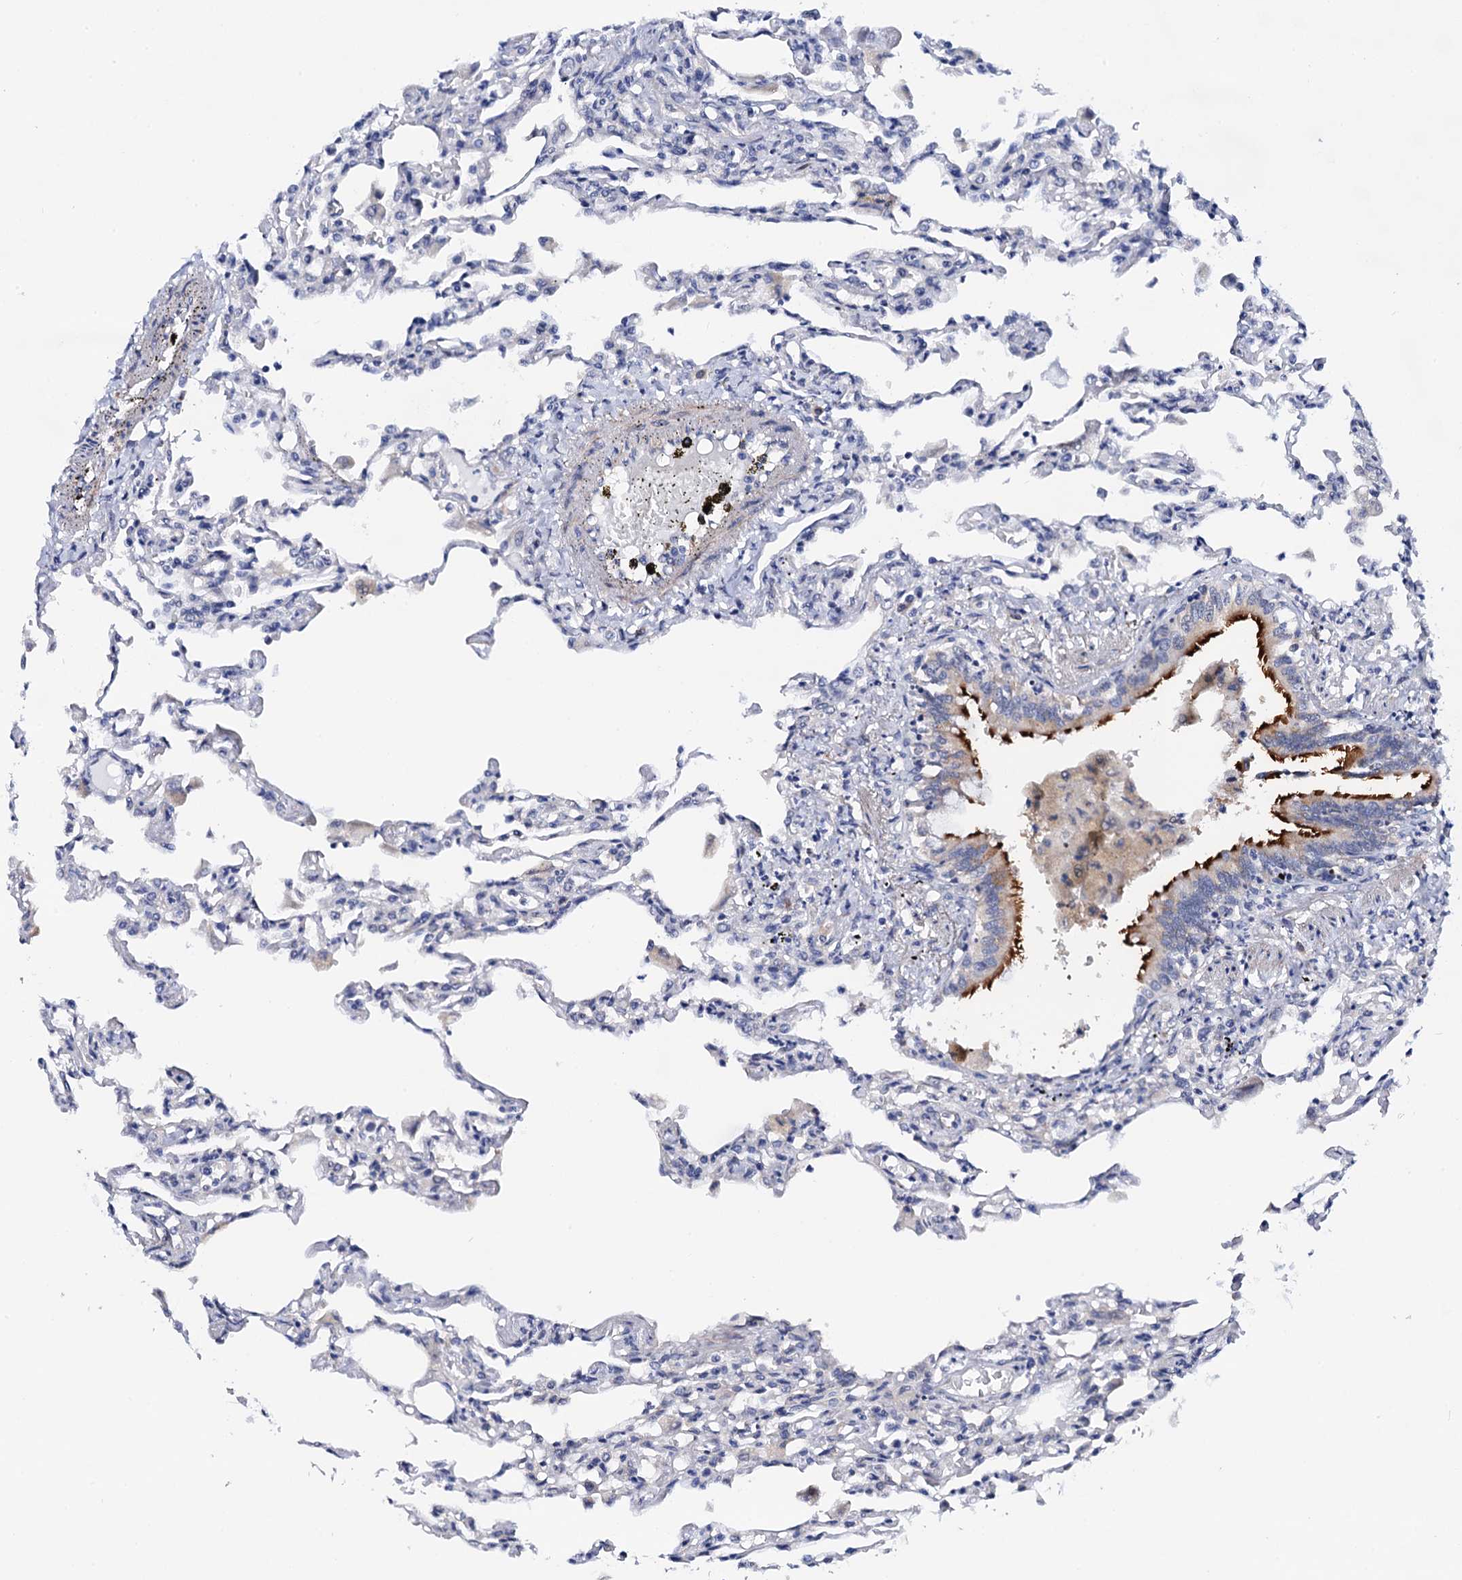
{"staining": {"intensity": "negative", "quantity": "none", "location": "none"}, "tissue": "lung", "cell_type": "Alveolar cells", "image_type": "normal", "snomed": [{"axis": "morphology", "description": "Normal tissue, NOS"}, {"axis": "topography", "description": "Bronchus"}, {"axis": "topography", "description": "Lung"}], "caption": "High power microscopy micrograph of an immunohistochemistry (IHC) micrograph of benign lung, revealing no significant expression in alveolar cells. (Brightfield microscopy of DAB immunohistochemistry (IHC) at high magnification).", "gene": "ZDHHC18", "patient": {"sex": "female", "age": 49}}